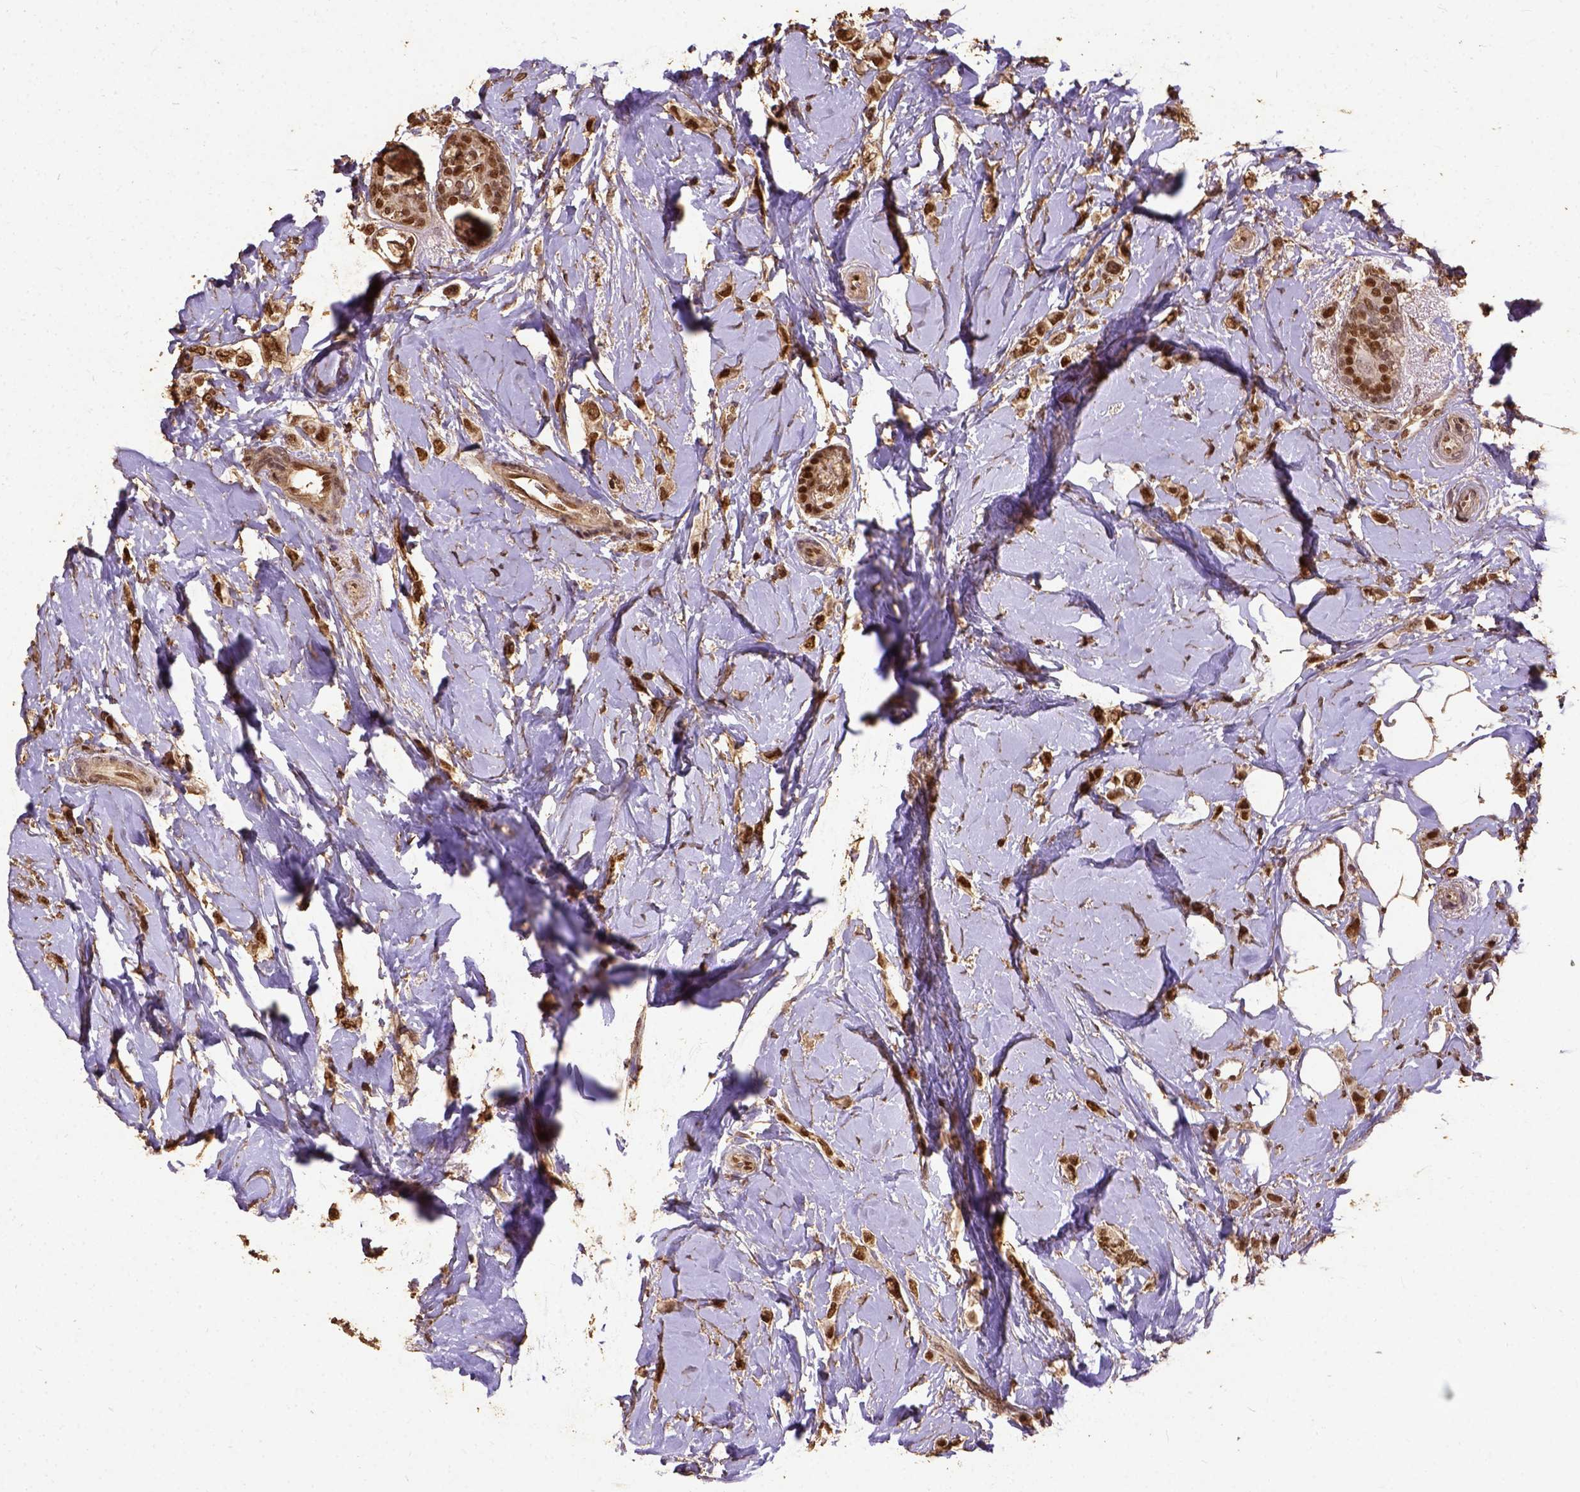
{"staining": {"intensity": "strong", "quantity": ">75%", "location": "nuclear"}, "tissue": "breast cancer", "cell_type": "Tumor cells", "image_type": "cancer", "snomed": [{"axis": "morphology", "description": "Lobular carcinoma"}, {"axis": "topography", "description": "Breast"}], "caption": "High-power microscopy captured an IHC micrograph of lobular carcinoma (breast), revealing strong nuclear positivity in approximately >75% of tumor cells.", "gene": "NACC1", "patient": {"sex": "female", "age": 66}}